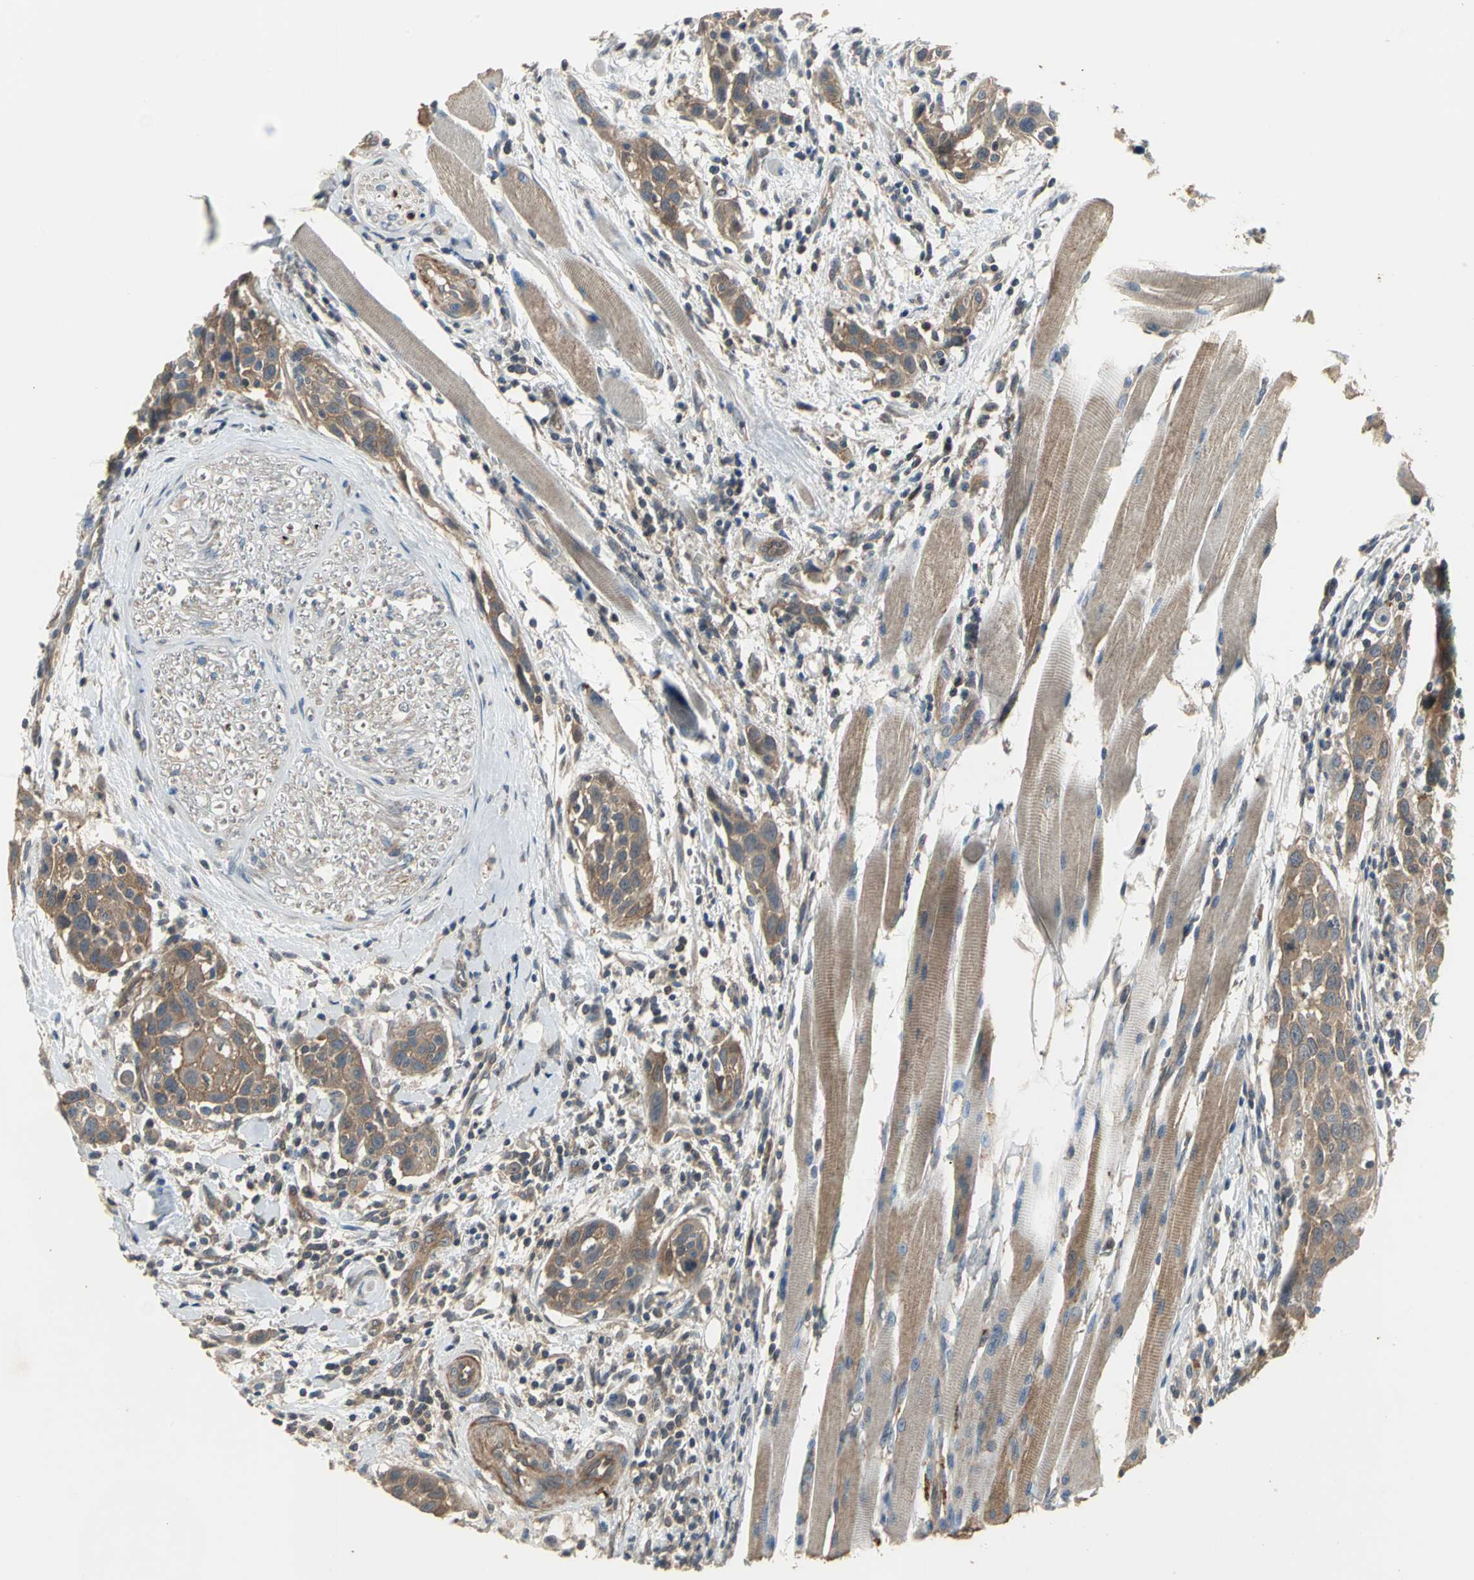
{"staining": {"intensity": "moderate", "quantity": ">75%", "location": "cytoplasmic/membranous"}, "tissue": "head and neck cancer", "cell_type": "Tumor cells", "image_type": "cancer", "snomed": [{"axis": "morphology", "description": "Normal tissue, NOS"}, {"axis": "morphology", "description": "Squamous cell carcinoma, NOS"}, {"axis": "topography", "description": "Oral tissue"}, {"axis": "topography", "description": "Head-Neck"}], "caption": "Protein expression analysis of head and neck squamous cell carcinoma demonstrates moderate cytoplasmic/membranous staining in about >75% of tumor cells.", "gene": "MET", "patient": {"sex": "female", "age": 50}}